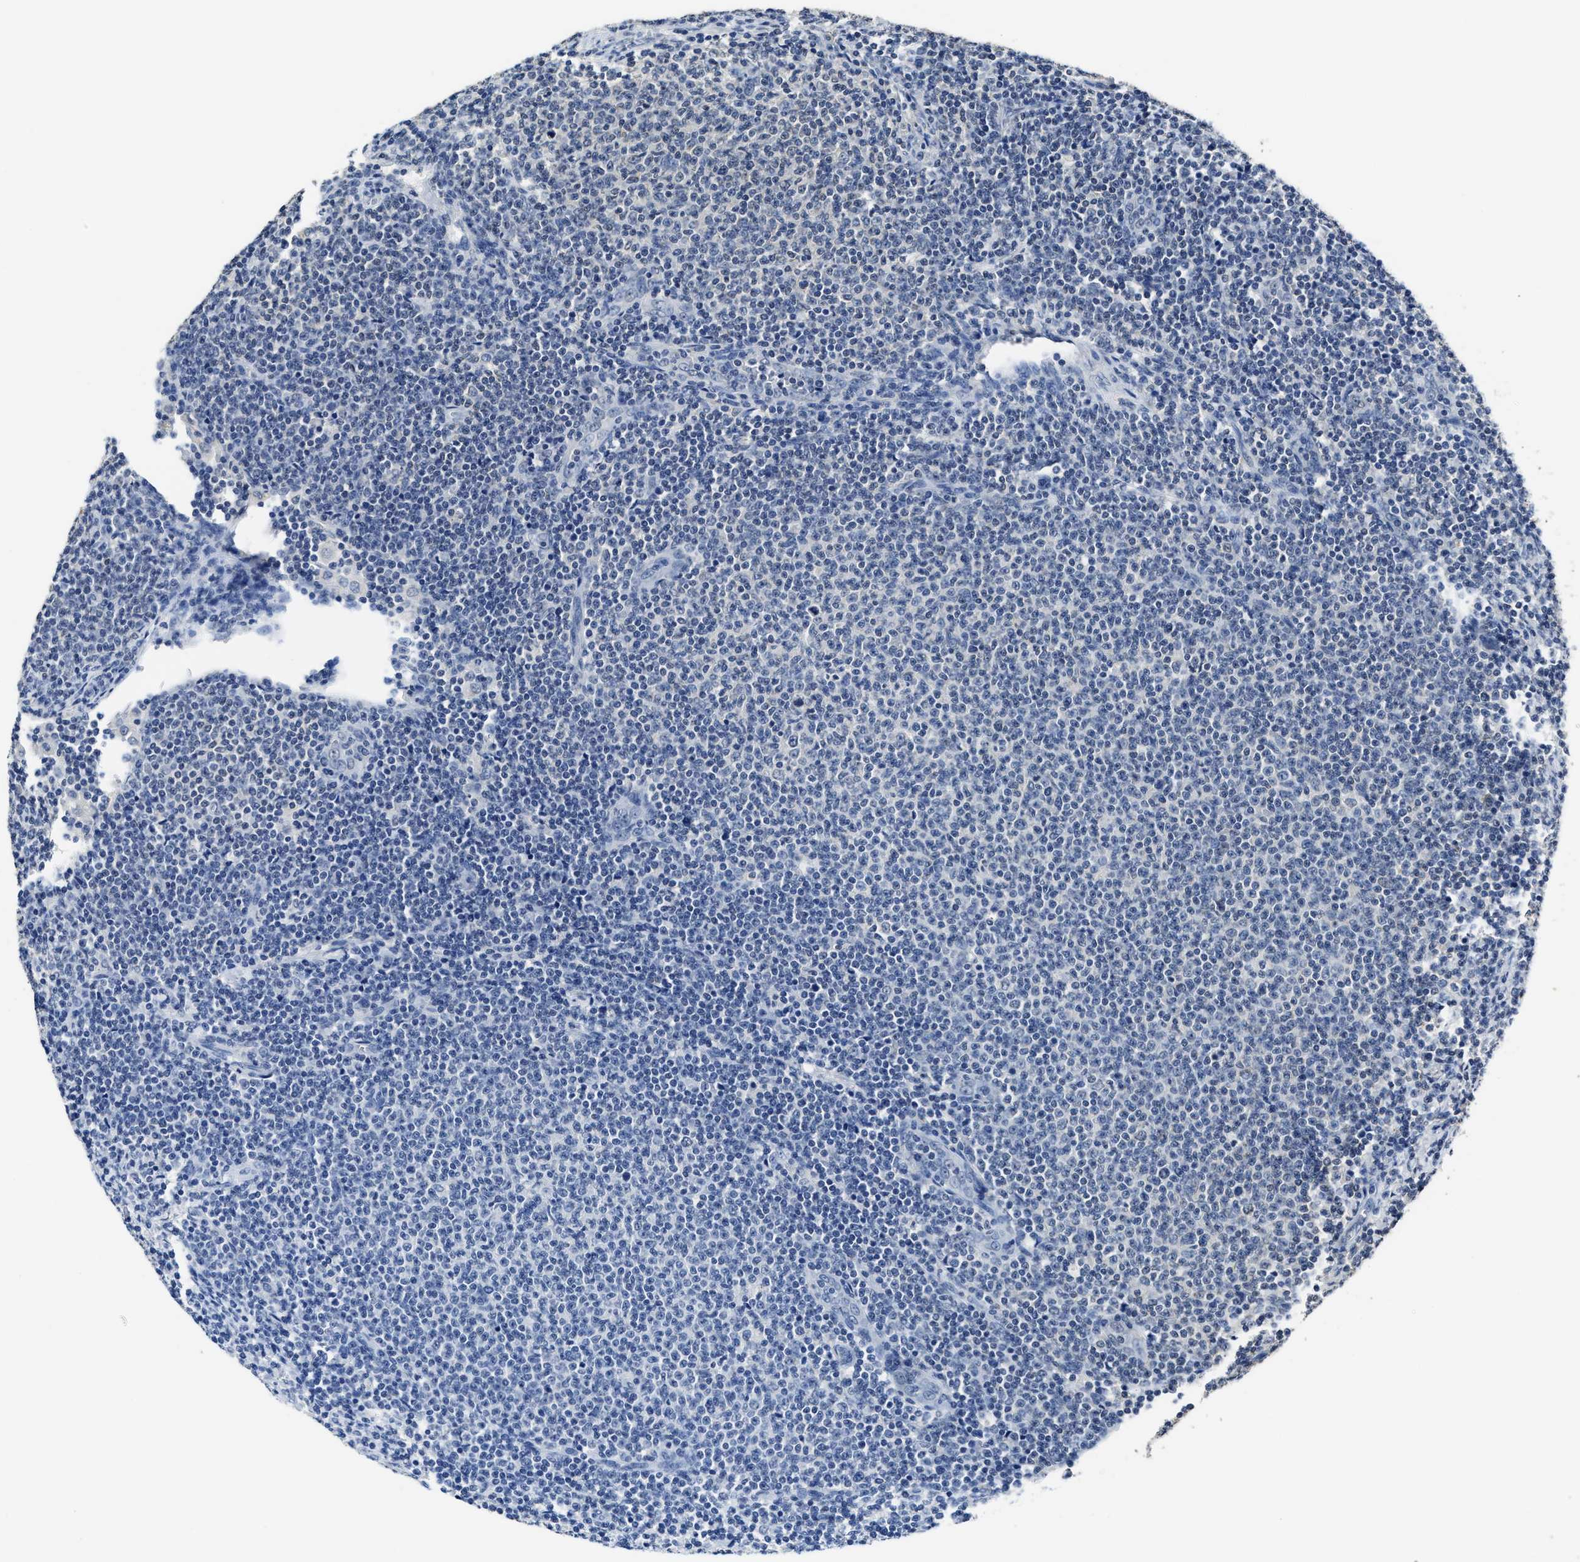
{"staining": {"intensity": "negative", "quantity": "none", "location": "none"}, "tissue": "lymphoma", "cell_type": "Tumor cells", "image_type": "cancer", "snomed": [{"axis": "morphology", "description": "Malignant lymphoma, non-Hodgkin's type, Low grade"}, {"axis": "topography", "description": "Lymph node"}], "caption": "This is a histopathology image of IHC staining of malignant lymphoma, non-Hodgkin's type (low-grade), which shows no positivity in tumor cells.", "gene": "CTNNA1", "patient": {"sex": "male", "age": 66}}